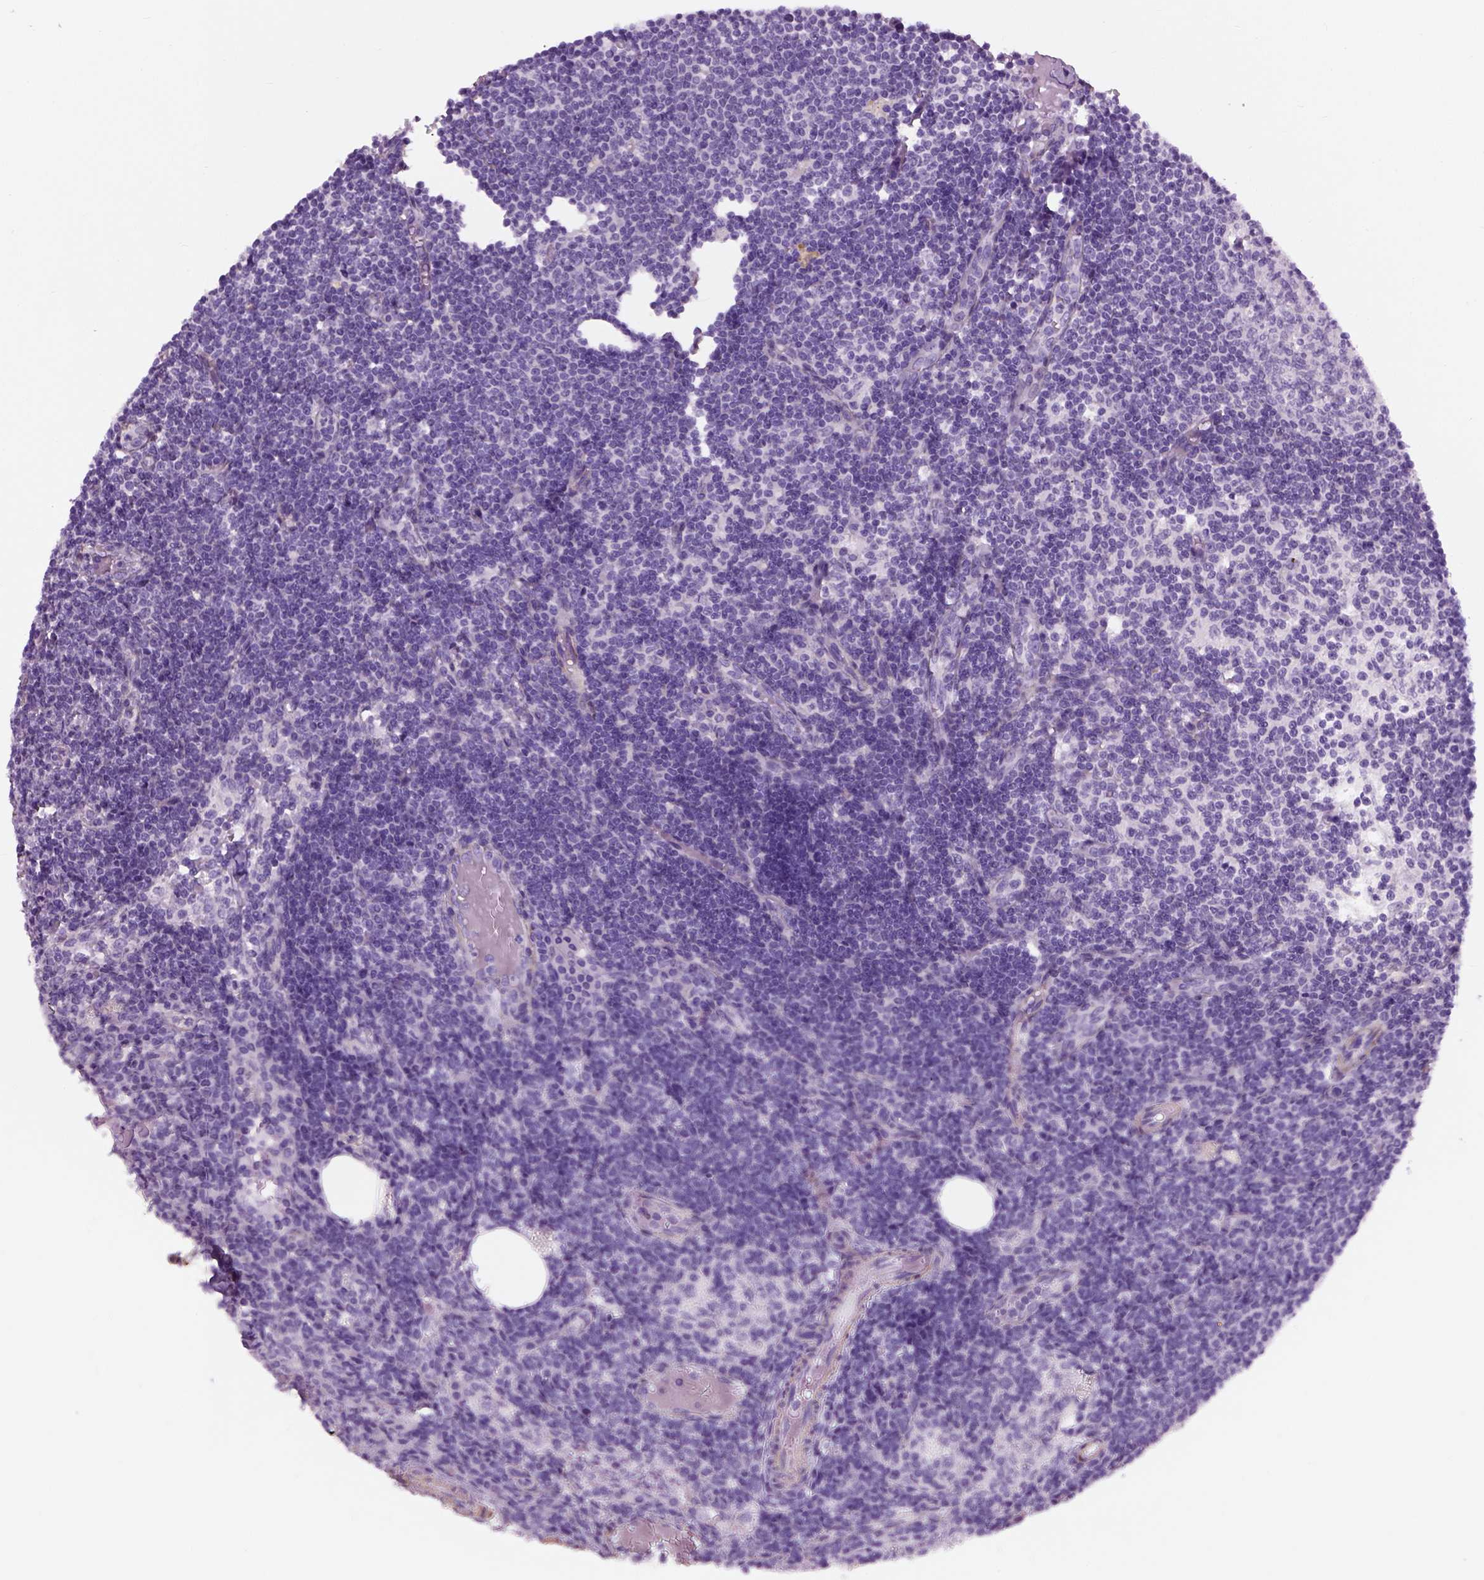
{"staining": {"intensity": "negative", "quantity": "none", "location": "none"}, "tissue": "lymph node", "cell_type": "Germinal center cells", "image_type": "normal", "snomed": [{"axis": "morphology", "description": "Normal tissue, NOS"}, {"axis": "topography", "description": "Lymph node"}], "caption": "Lymph node stained for a protein using immunohistochemistry exhibits no expression germinal center cells.", "gene": "FAM161A", "patient": {"sex": "female", "age": 69}}